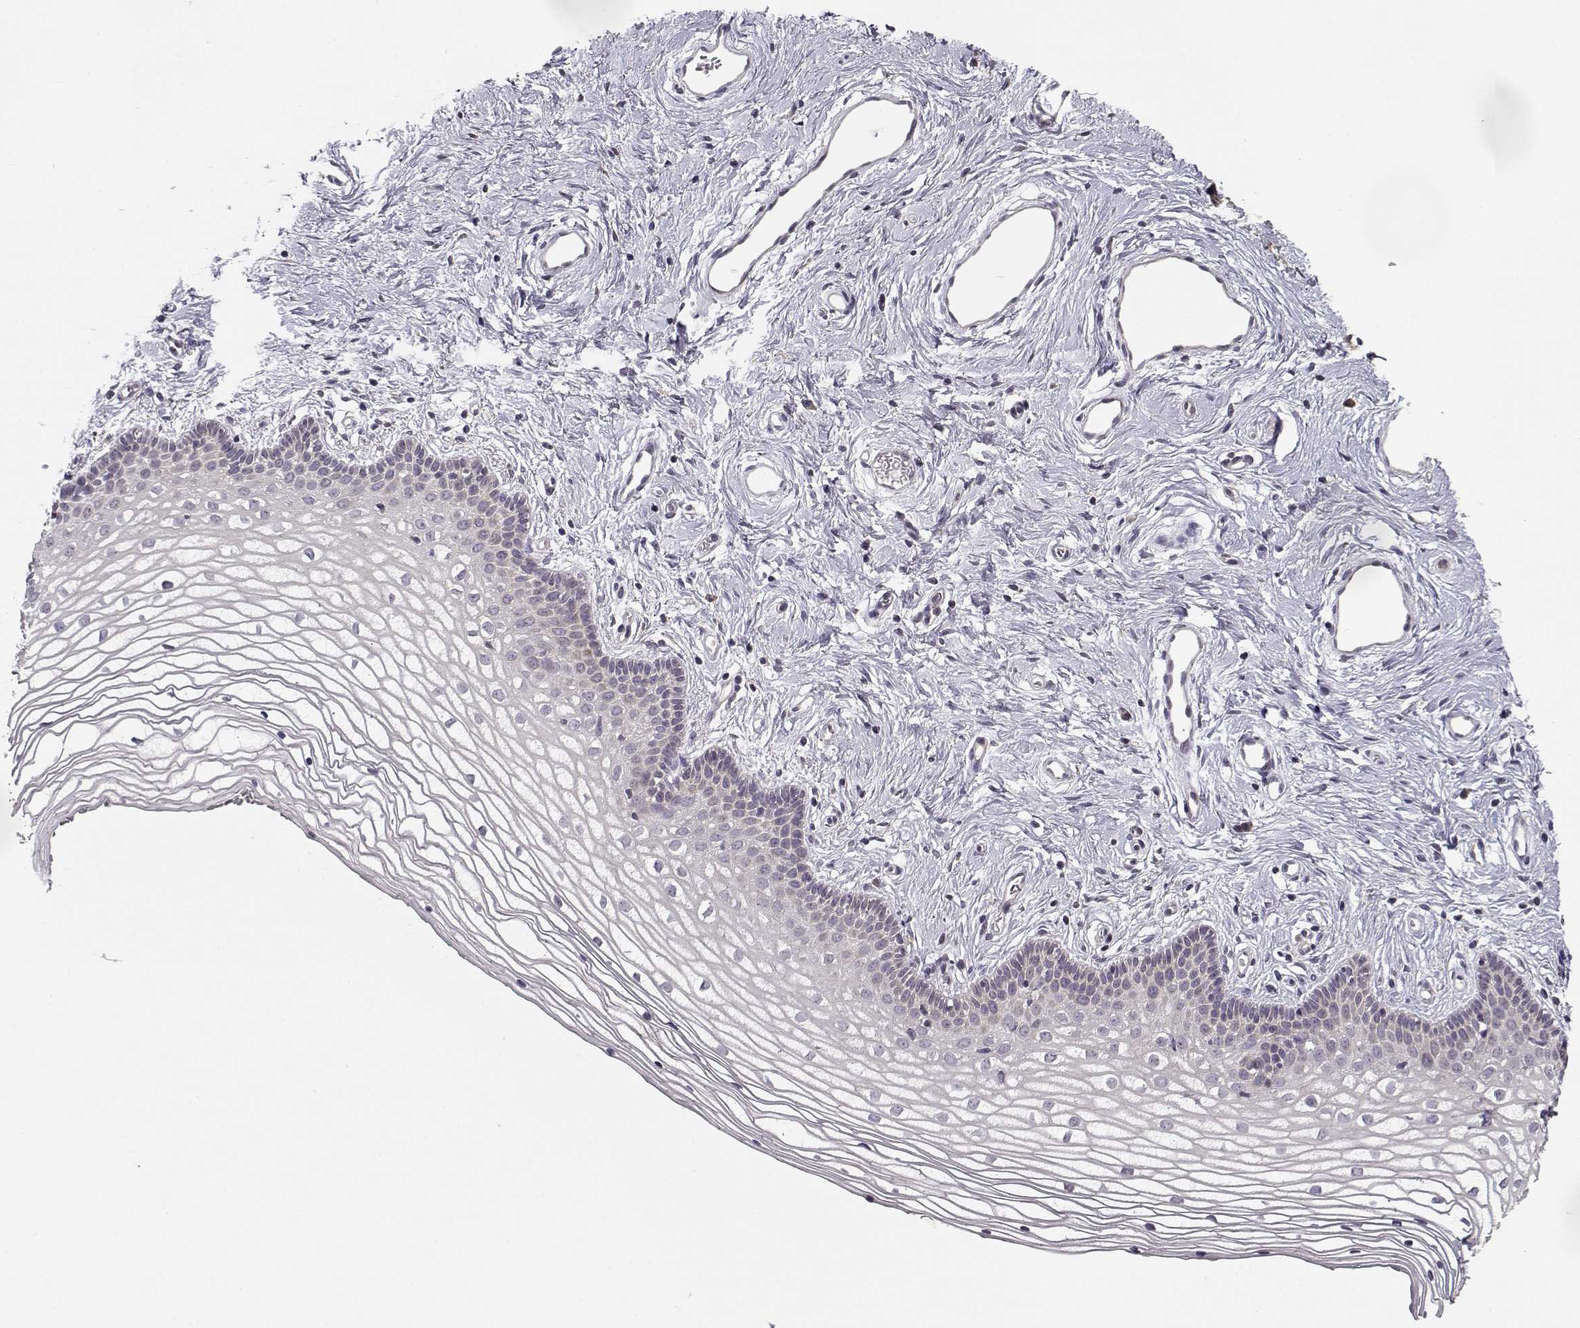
{"staining": {"intensity": "negative", "quantity": "none", "location": "none"}, "tissue": "vagina", "cell_type": "Squamous epithelial cells", "image_type": "normal", "snomed": [{"axis": "morphology", "description": "Normal tissue, NOS"}, {"axis": "topography", "description": "Vagina"}], "caption": "Vagina stained for a protein using IHC demonstrates no staining squamous epithelial cells.", "gene": "ENTPD8", "patient": {"sex": "female", "age": 36}}